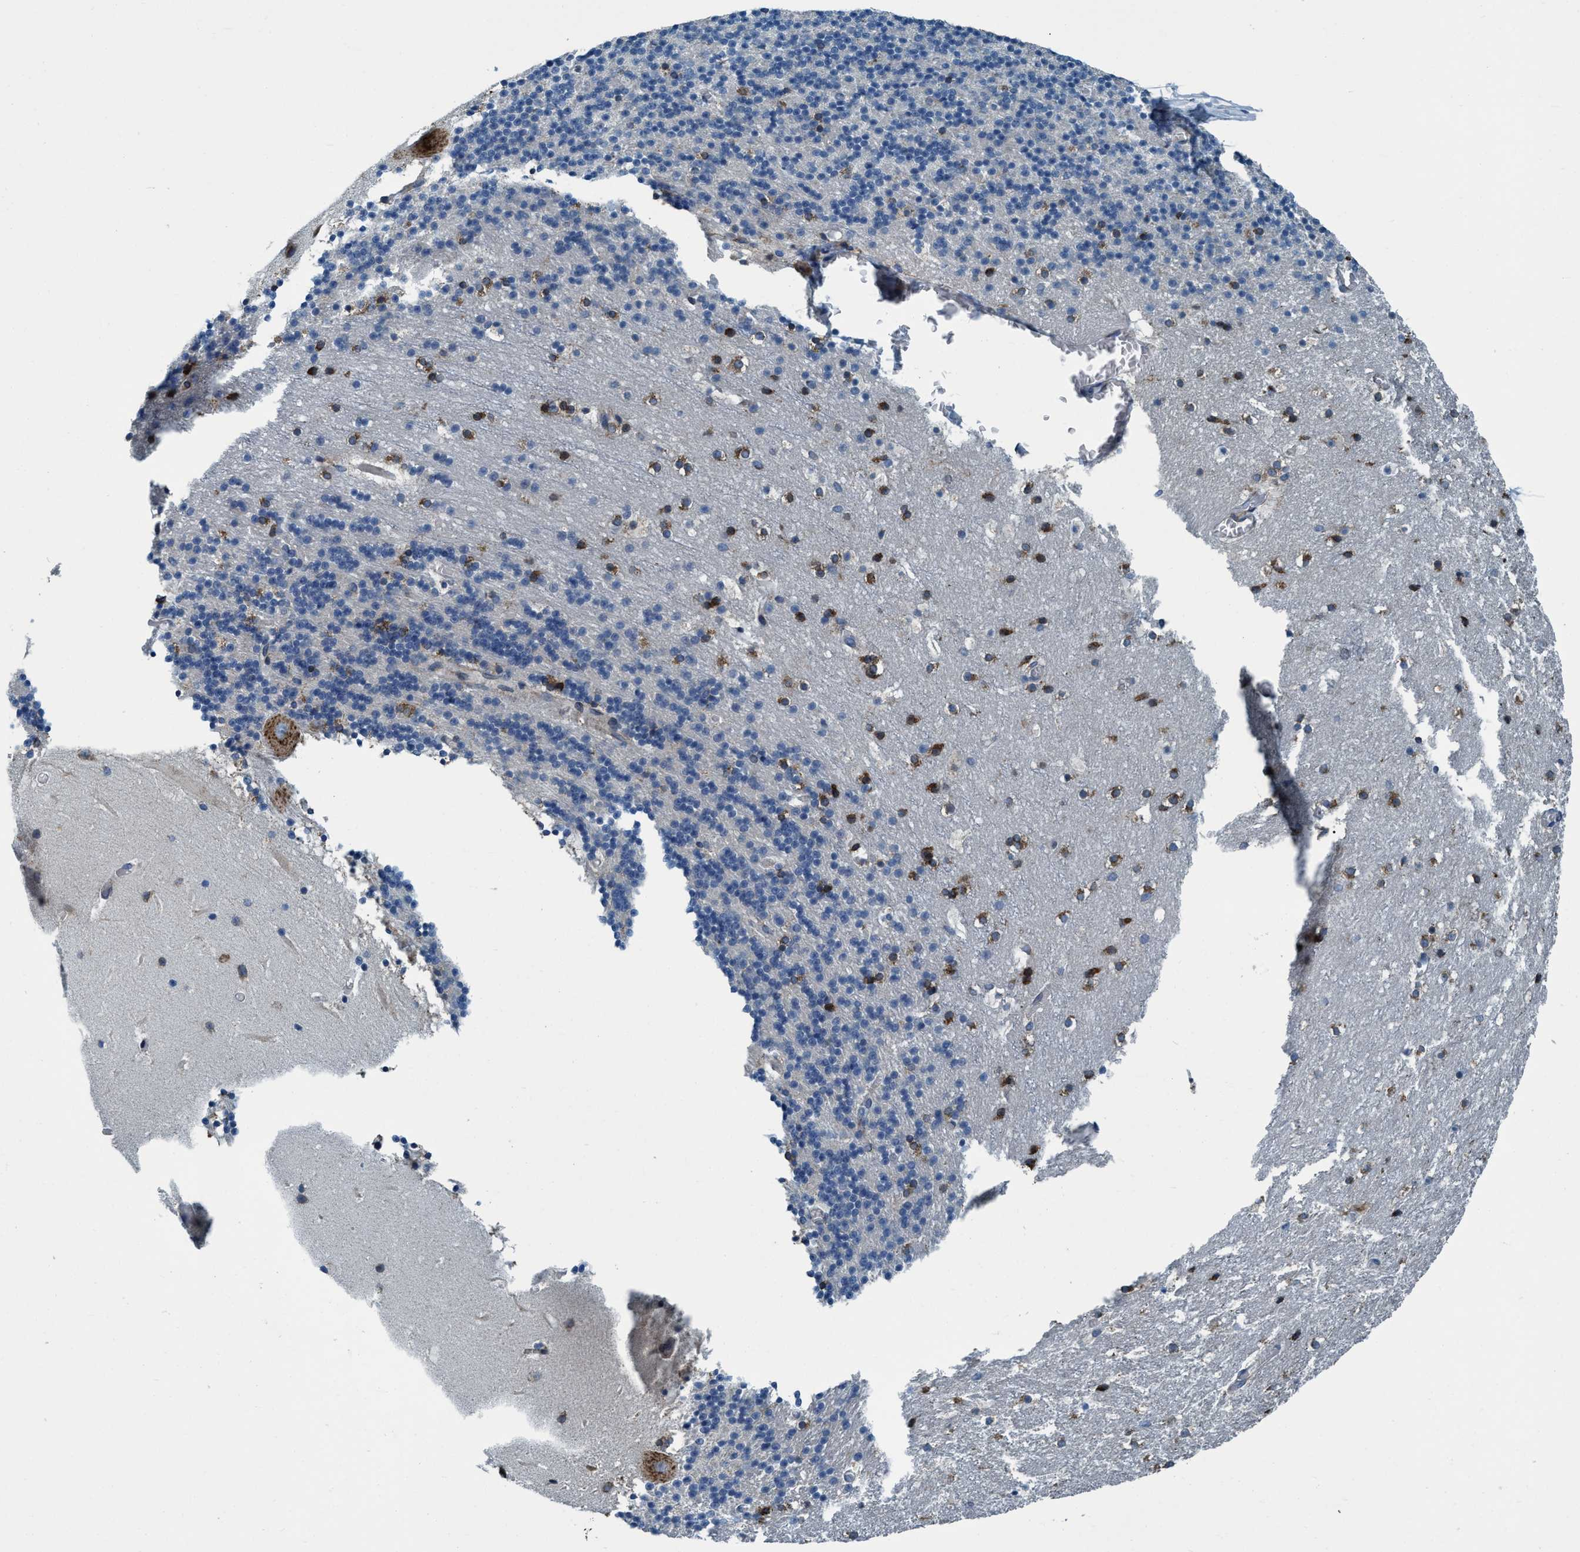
{"staining": {"intensity": "moderate", "quantity": "<25%", "location": "cytoplasmic/membranous"}, "tissue": "cerebellum", "cell_type": "Cells in granular layer", "image_type": "normal", "snomed": [{"axis": "morphology", "description": "Normal tissue, NOS"}, {"axis": "topography", "description": "Cerebellum"}], "caption": "This micrograph displays IHC staining of benign cerebellum, with low moderate cytoplasmic/membranous positivity in about <25% of cells in granular layer.", "gene": "ARMC9", "patient": {"sex": "male", "age": 45}}